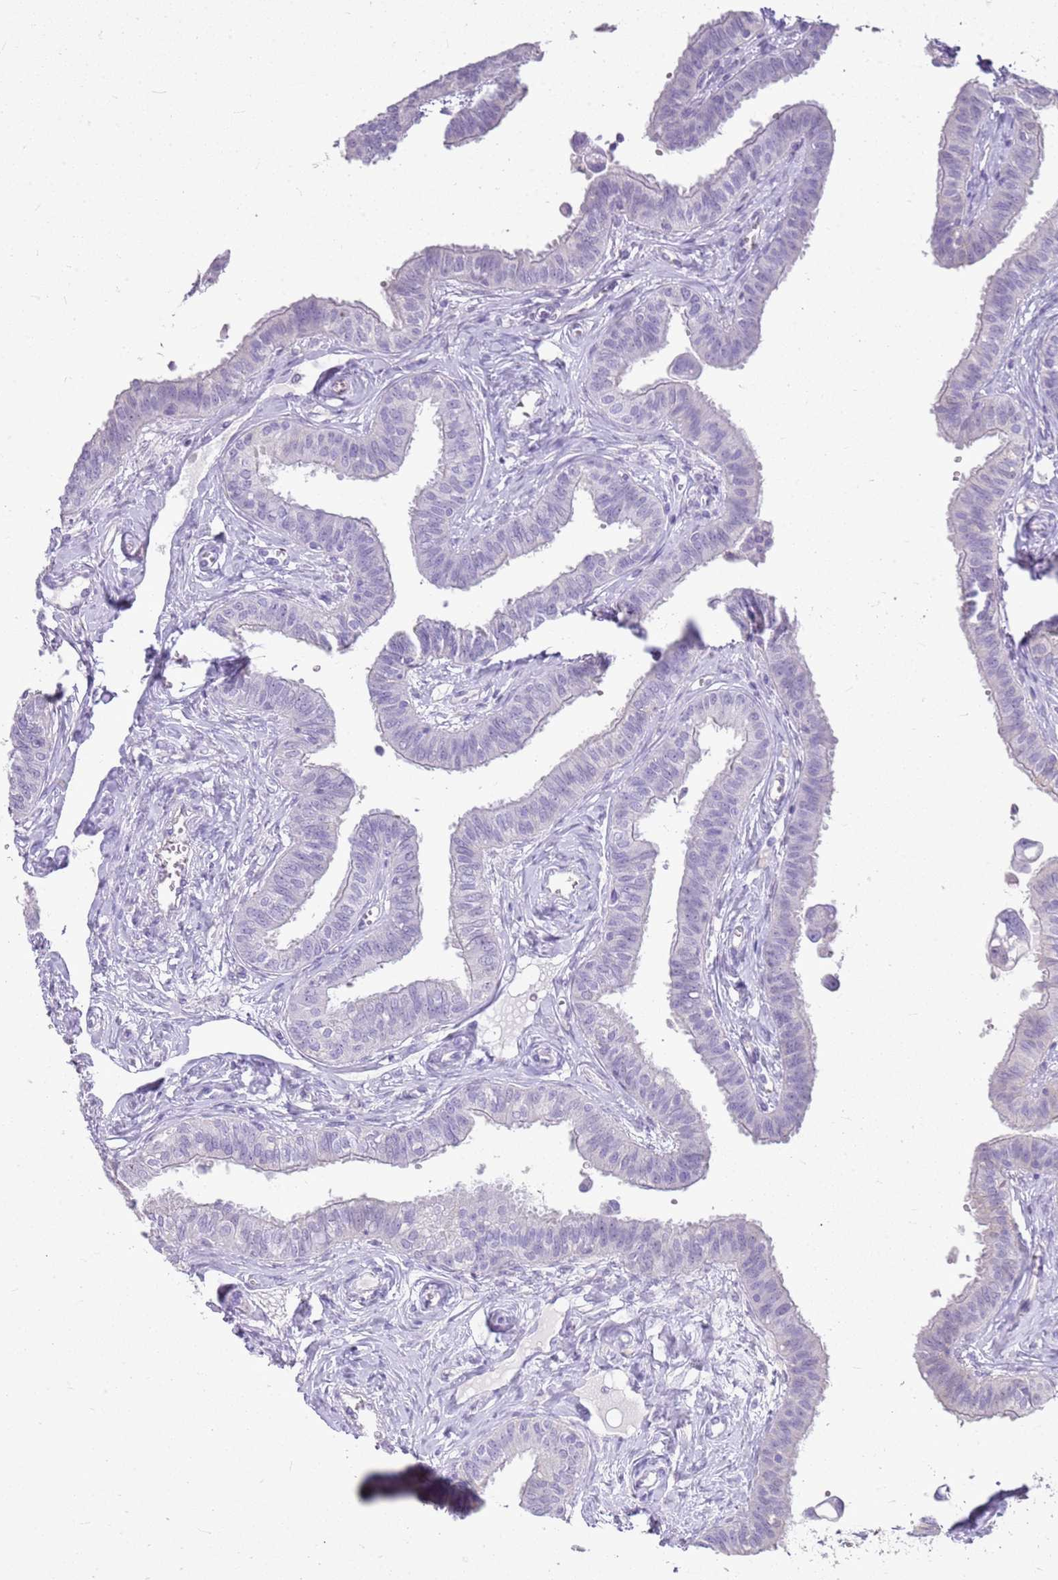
{"staining": {"intensity": "negative", "quantity": "none", "location": "none"}, "tissue": "fallopian tube", "cell_type": "Glandular cells", "image_type": "normal", "snomed": [{"axis": "morphology", "description": "Normal tissue, NOS"}, {"axis": "morphology", "description": "Carcinoma, NOS"}, {"axis": "topography", "description": "Fallopian tube"}, {"axis": "topography", "description": "Ovary"}], "caption": "This is an immunohistochemistry (IHC) micrograph of unremarkable fallopian tube. There is no staining in glandular cells.", "gene": "SULT1E1", "patient": {"sex": "female", "age": 59}}